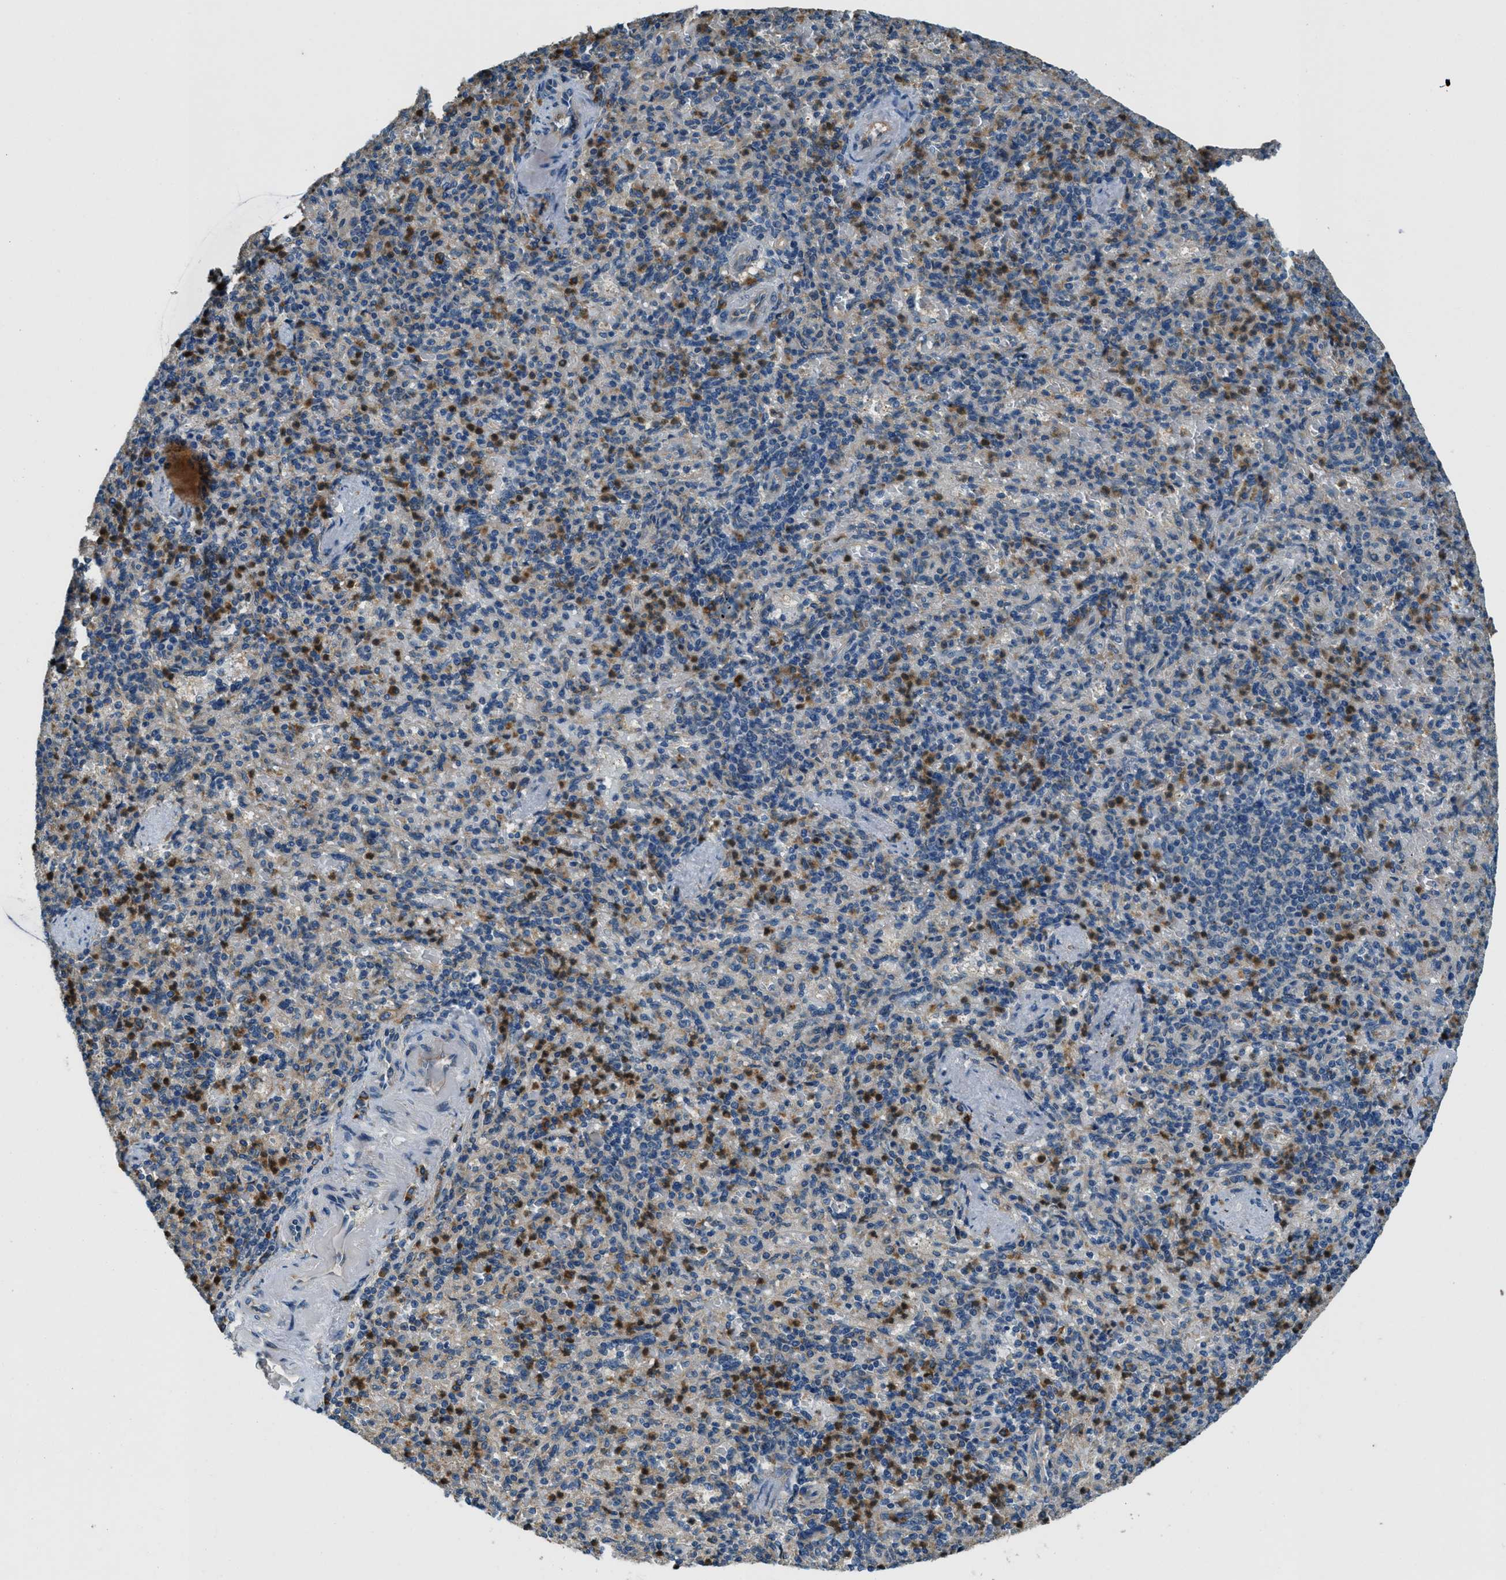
{"staining": {"intensity": "moderate", "quantity": "25%-75%", "location": "cytoplasmic/membranous,nuclear"}, "tissue": "spleen", "cell_type": "Cells in red pulp", "image_type": "normal", "snomed": [{"axis": "morphology", "description": "Normal tissue, NOS"}, {"axis": "topography", "description": "Spleen"}], "caption": "High-power microscopy captured an immunohistochemistry histopathology image of normal spleen, revealing moderate cytoplasmic/membranous,nuclear positivity in approximately 25%-75% of cells in red pulp. The staining is performed using DAB (3,3'-diaminobenzidine) brown chromogen to label protein expression. The nuclei are counter-stained blue using hematoxylin.", "gene": "GIMAP8", "patient": {"sex": "female", "age": 74}}